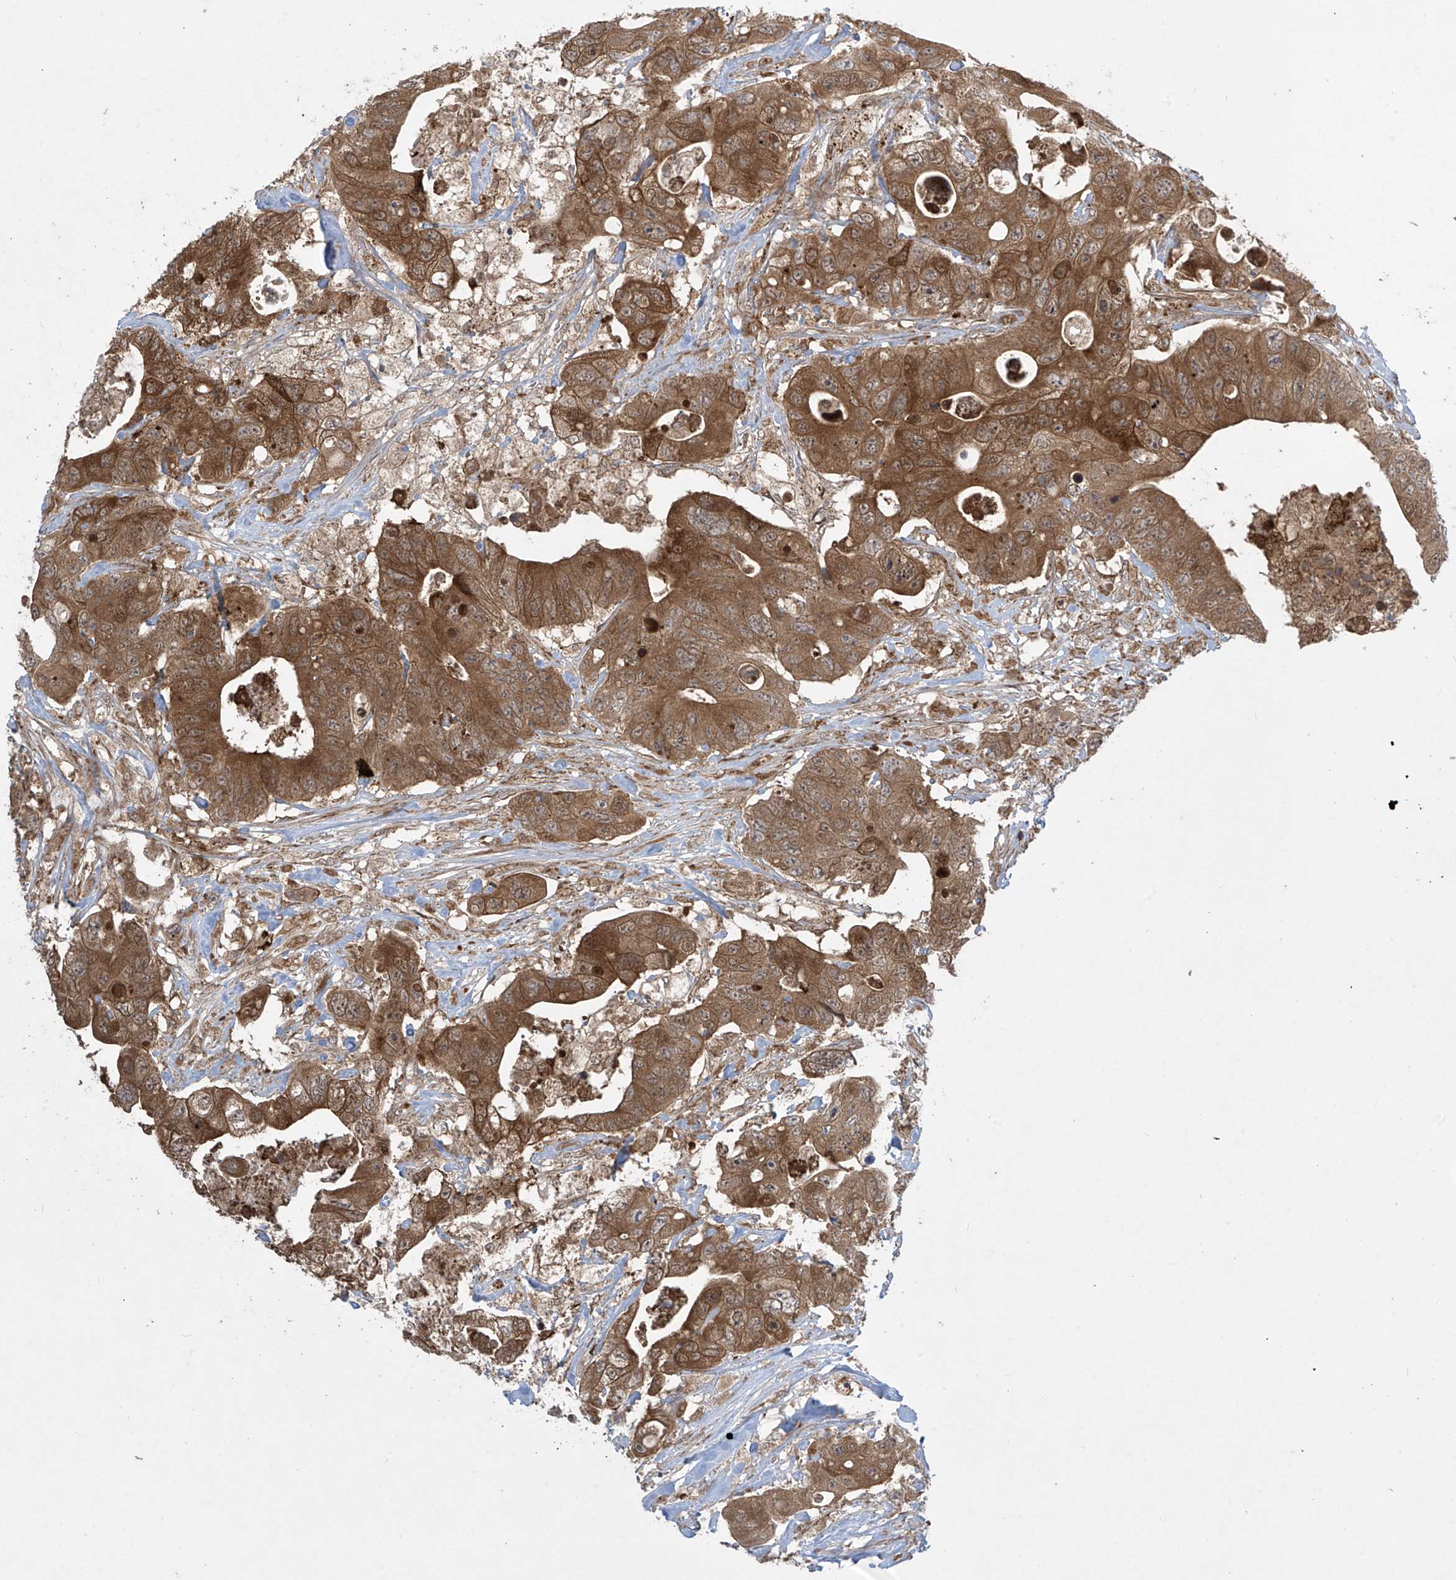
{"staining": {"intensity": "strong", "quantity": ">75%", "location": "cytoplasmic/membranous"}, "tissue": "colorectal cancer", "cell_type": "Tumor cells", "image_type": "cancer", "snomed": [{"axis": "morphology", "description": "Adenocarcinoma, NOS"}, {"axis": "topography", "description": "Colon"}], "caption": "Colorectal cancer (adenocarcinoma) stained for a protein (brown) displays strong cytoplasmic/membranous positive positivity in approximately >75% of tumor cells.", "gene": "PPAT", "patient": {"sex": "female", "age": 46}}